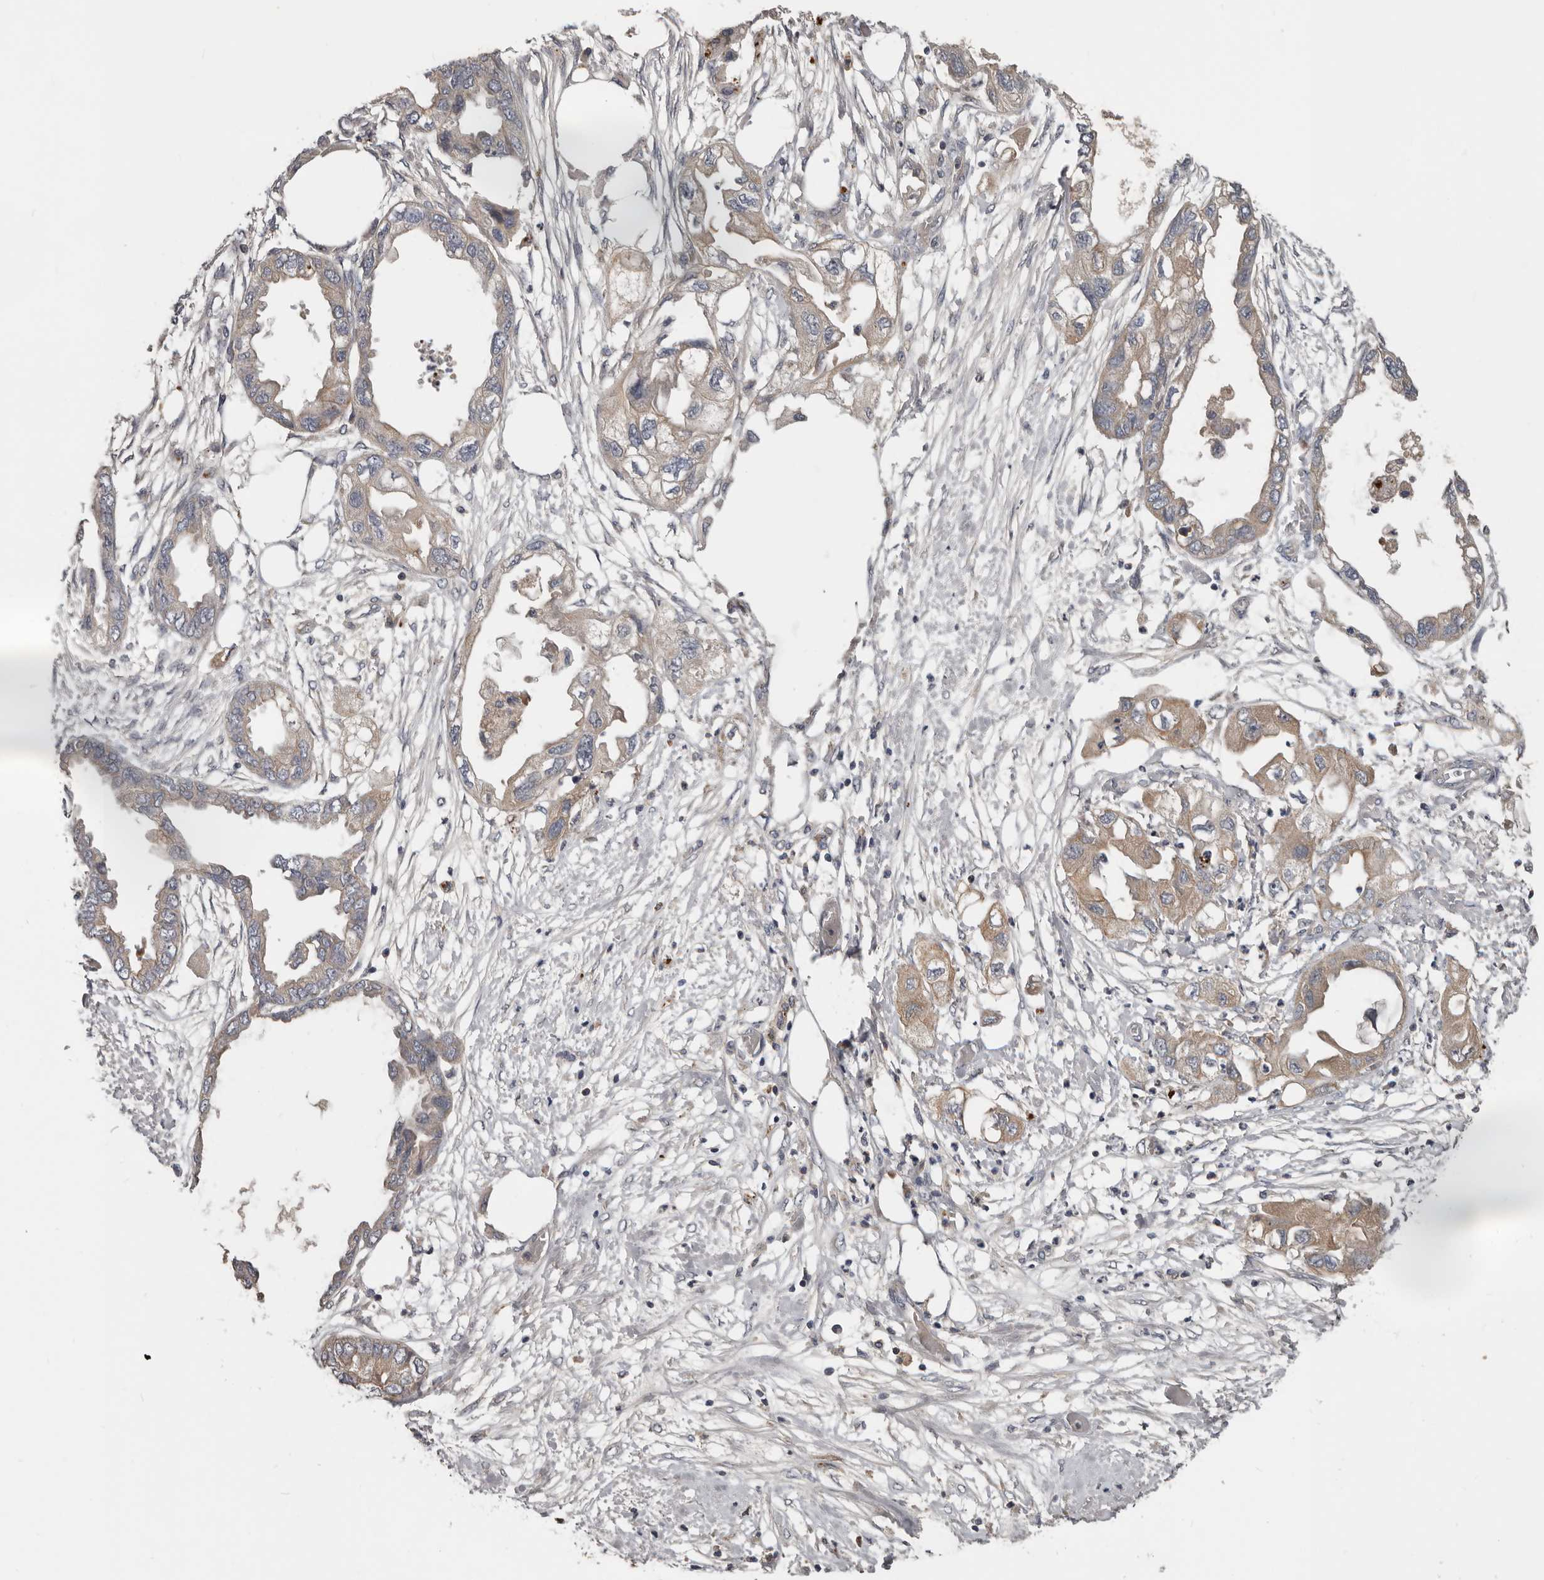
{"staining": {"intensity": "weak", "quantity": ">75%", "location": "cytoplasmic/membranous"}, "tissue": "endometrial cancer", "cell_type": "Tumor cells", "image_type": "cancer", "snomed": [{"axis": "morphology", "description": "Adenocarcinoma, NOS"}, {"axis": "morphology", "description": "Adenocarcinoma, metastatic, NOS"}, {"axis": "topography", "description": "Adipose tissue"}, {"axis": "topography", "description": "Endometrium"}], "caption": "About >75% of tumor cells in endometrial adenocarcinoma demonstrate weak cytoplasmic/membranous protein expression as visualized by brown immunohistochemical staining.", "gene": "NMUR1", "patient": {"sex": "female", "age": 67}}